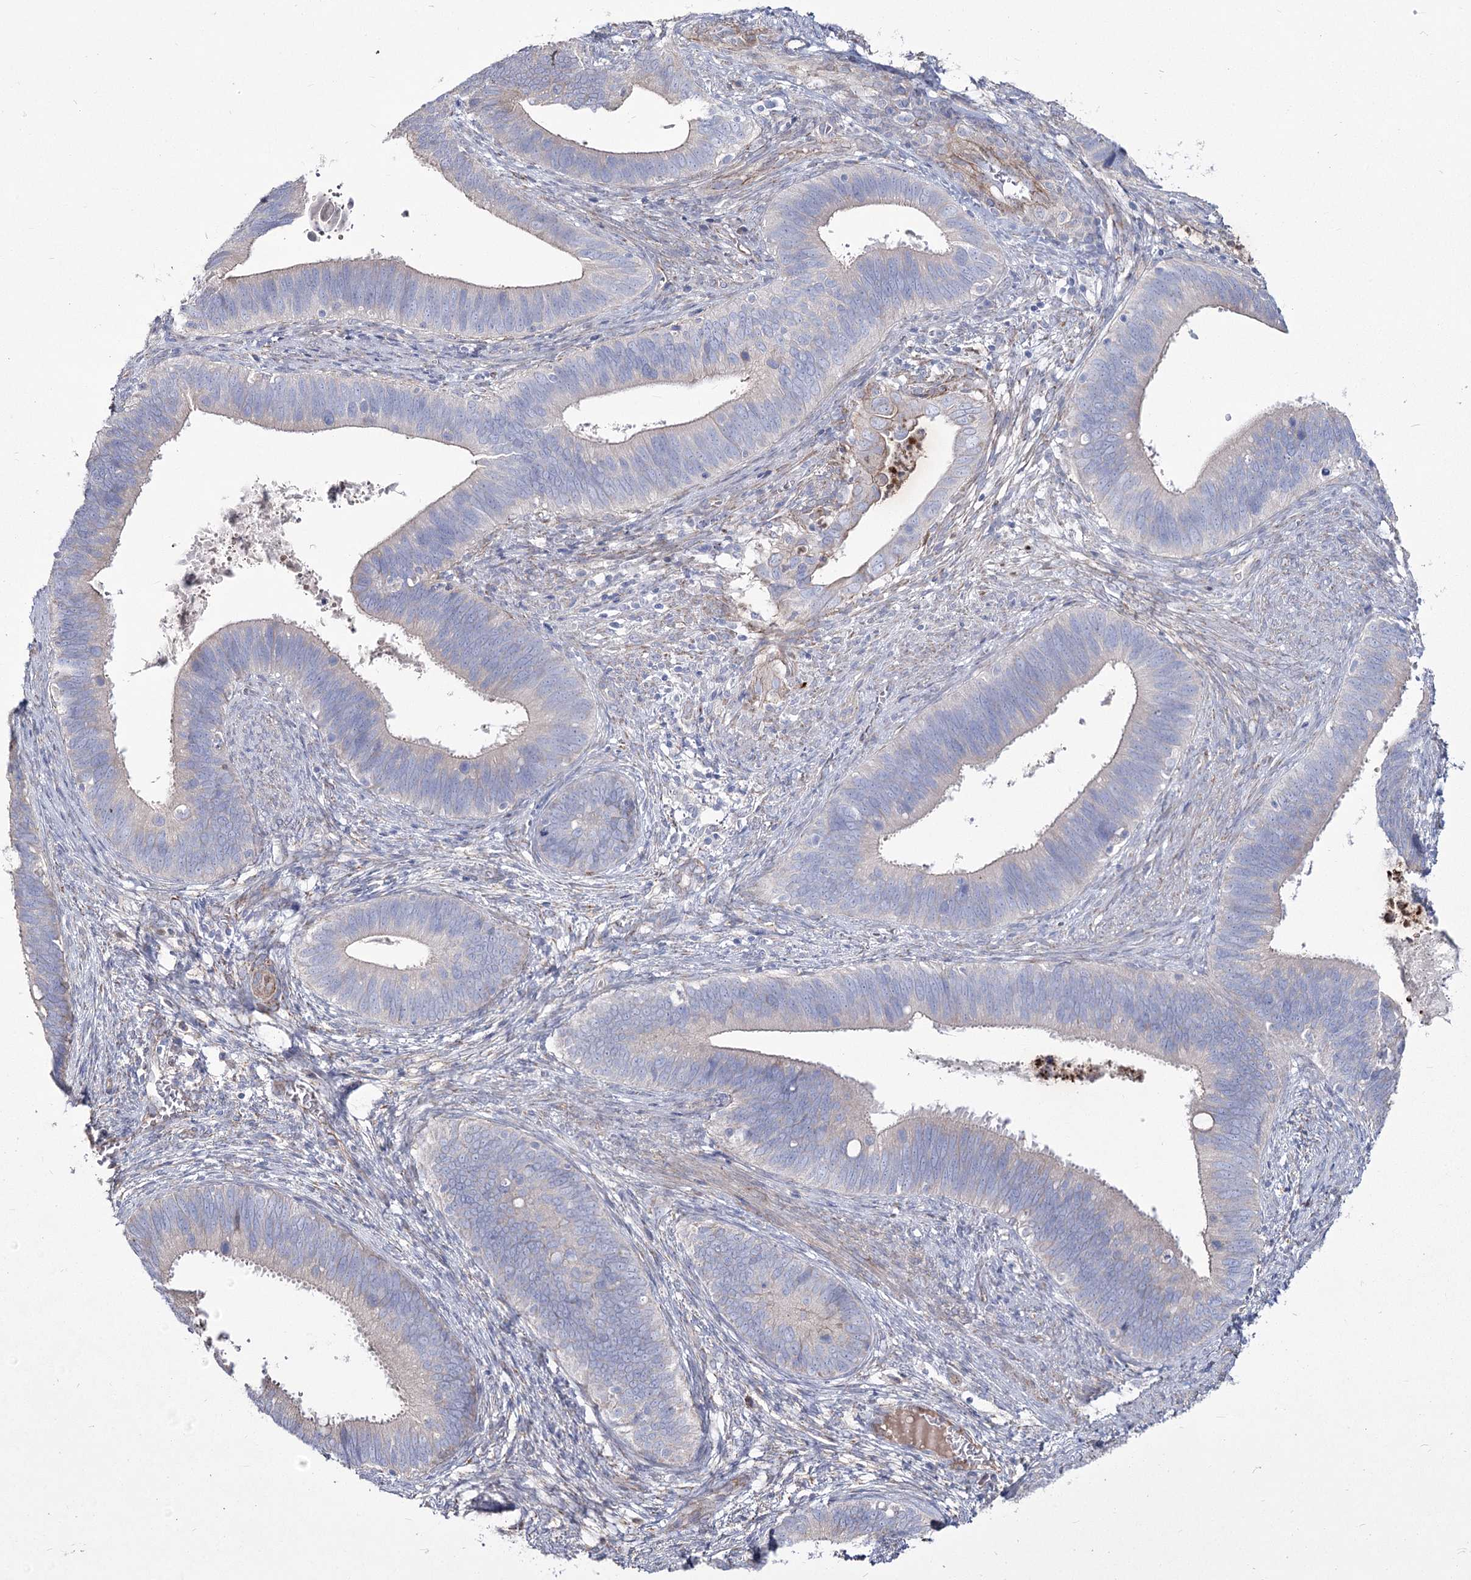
{"staining": {"intensity": "negative", "quantity": "none", "location": "none"}, "tissue": "cervical cancer", "cell_type": "Tumor cells", "image_type": "cancer", "snomed": [{"axis": "morphology", "description": "Adenocarcinoma, NOS"}, {"axis": "topography", "description": "Cervix"}], "caption": "IHC photomicrograph of cervical cancer stained for a protein (brown), which displays no positivity in tumor cells.", "gene": "ME3", "patient": {"sex": "female", "age": 42}}